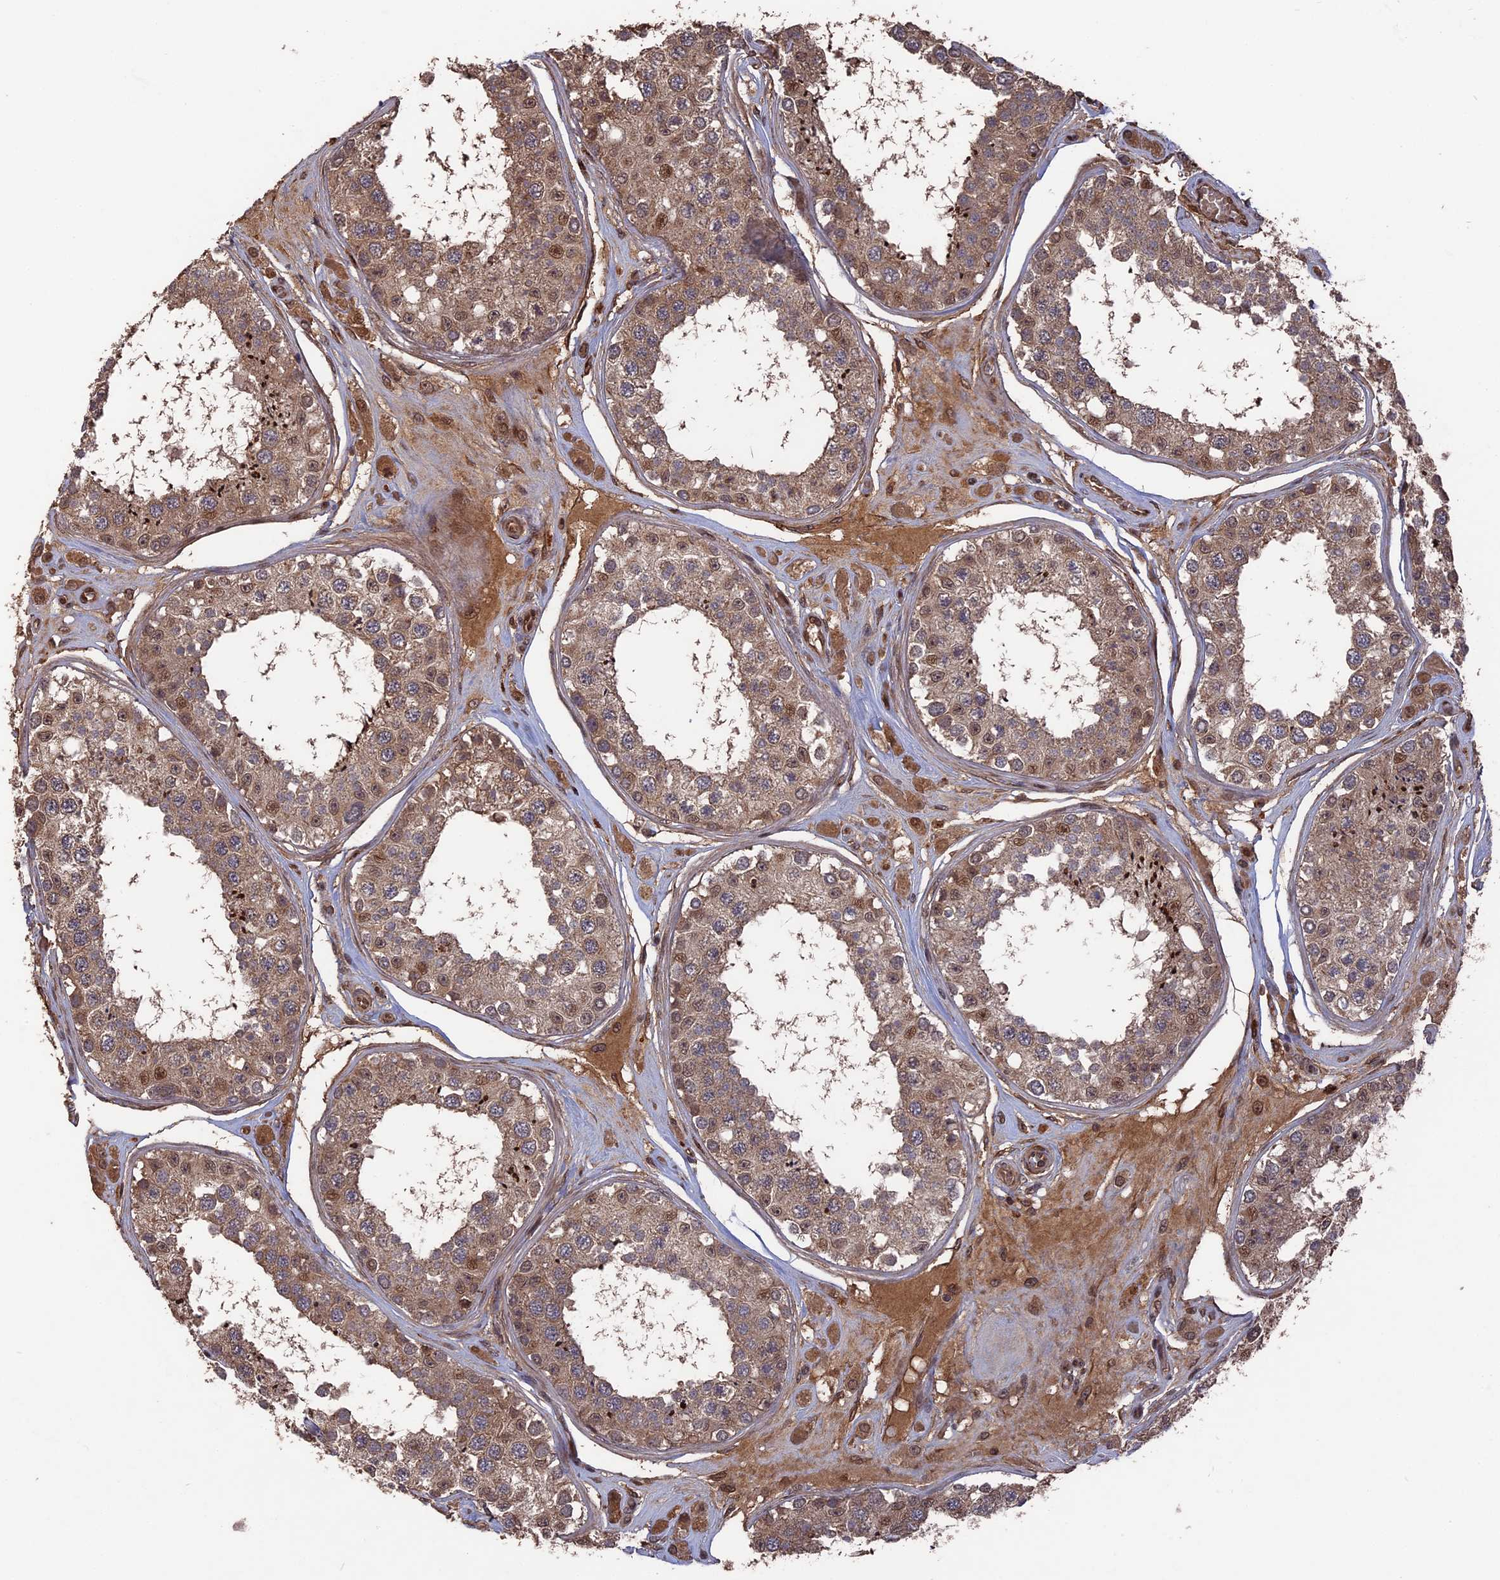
{"staining": {"intensity": "moderate", "quantity": ">75%", "location": "cytoplasmic/membranous"}, "tissue": "testis", "cell_type": "Cells in seminiferous ducts", "image_type": "normal", "snomed": [{"axis": "morphology", "description": "Normal tissue, NOS"}, {"axis": "topography", "description": "Testis"}], "caption": "IHC image of normal testis stained for a protein (brown), which exhibits medium levels of moderate cytoplasmic/membranous expression in about >75% of cells in seminiferous ducts.", "gene": "TELO2", "patient": {"sex": "male", "age": 25}}